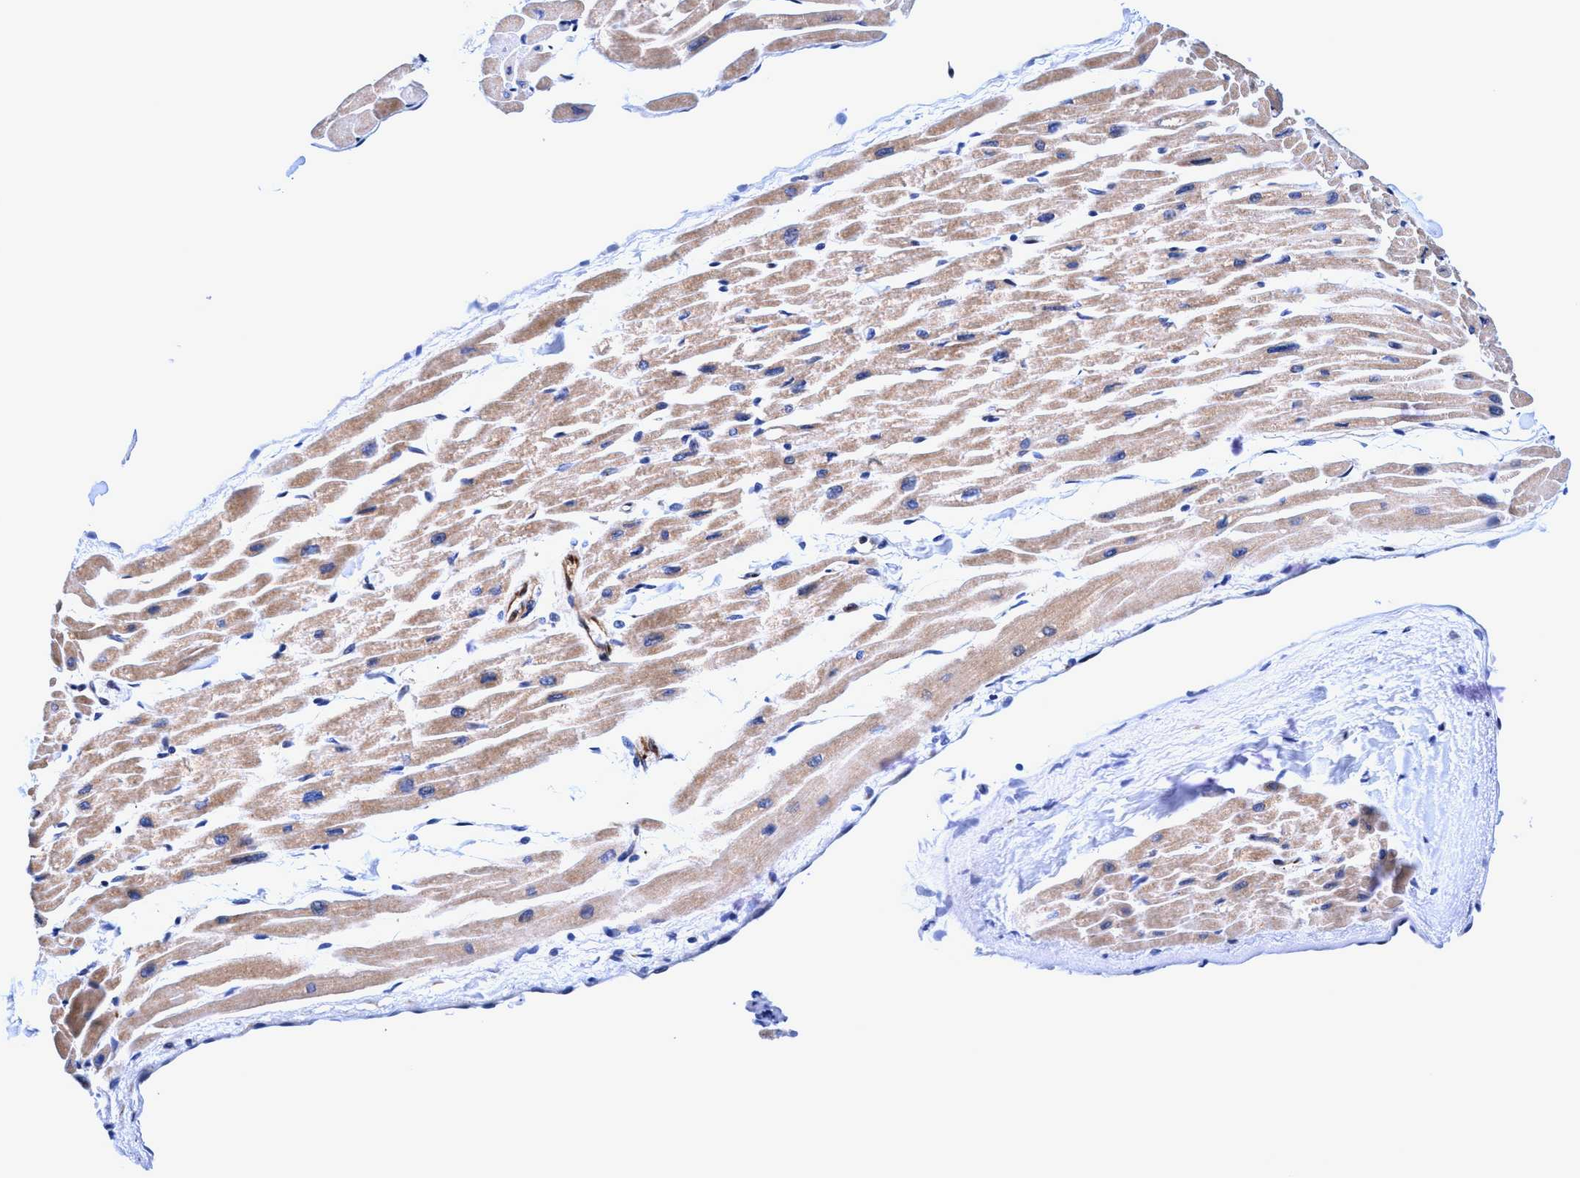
{"staining": {"intensity": "weak", "quantity": ">75%", "location": "cytoplasmic/membranous"}, "tissue": "heart muscle", "cell_type": "Cardiomyocytes", "image_type": "normal", "snomed": [{"axis": "morphology", "description": "Normal tissue, NOS"}, {"axis": "topography", "description": "Heart"}], "caption": "Heart muscle stained with a brown dye shows weak cytoplasmic/membranous positive positivity in approximately >75% of cardiomyocytes.", "gene": "UBALD2", "patient": {"sex": "male", "age": 45}}